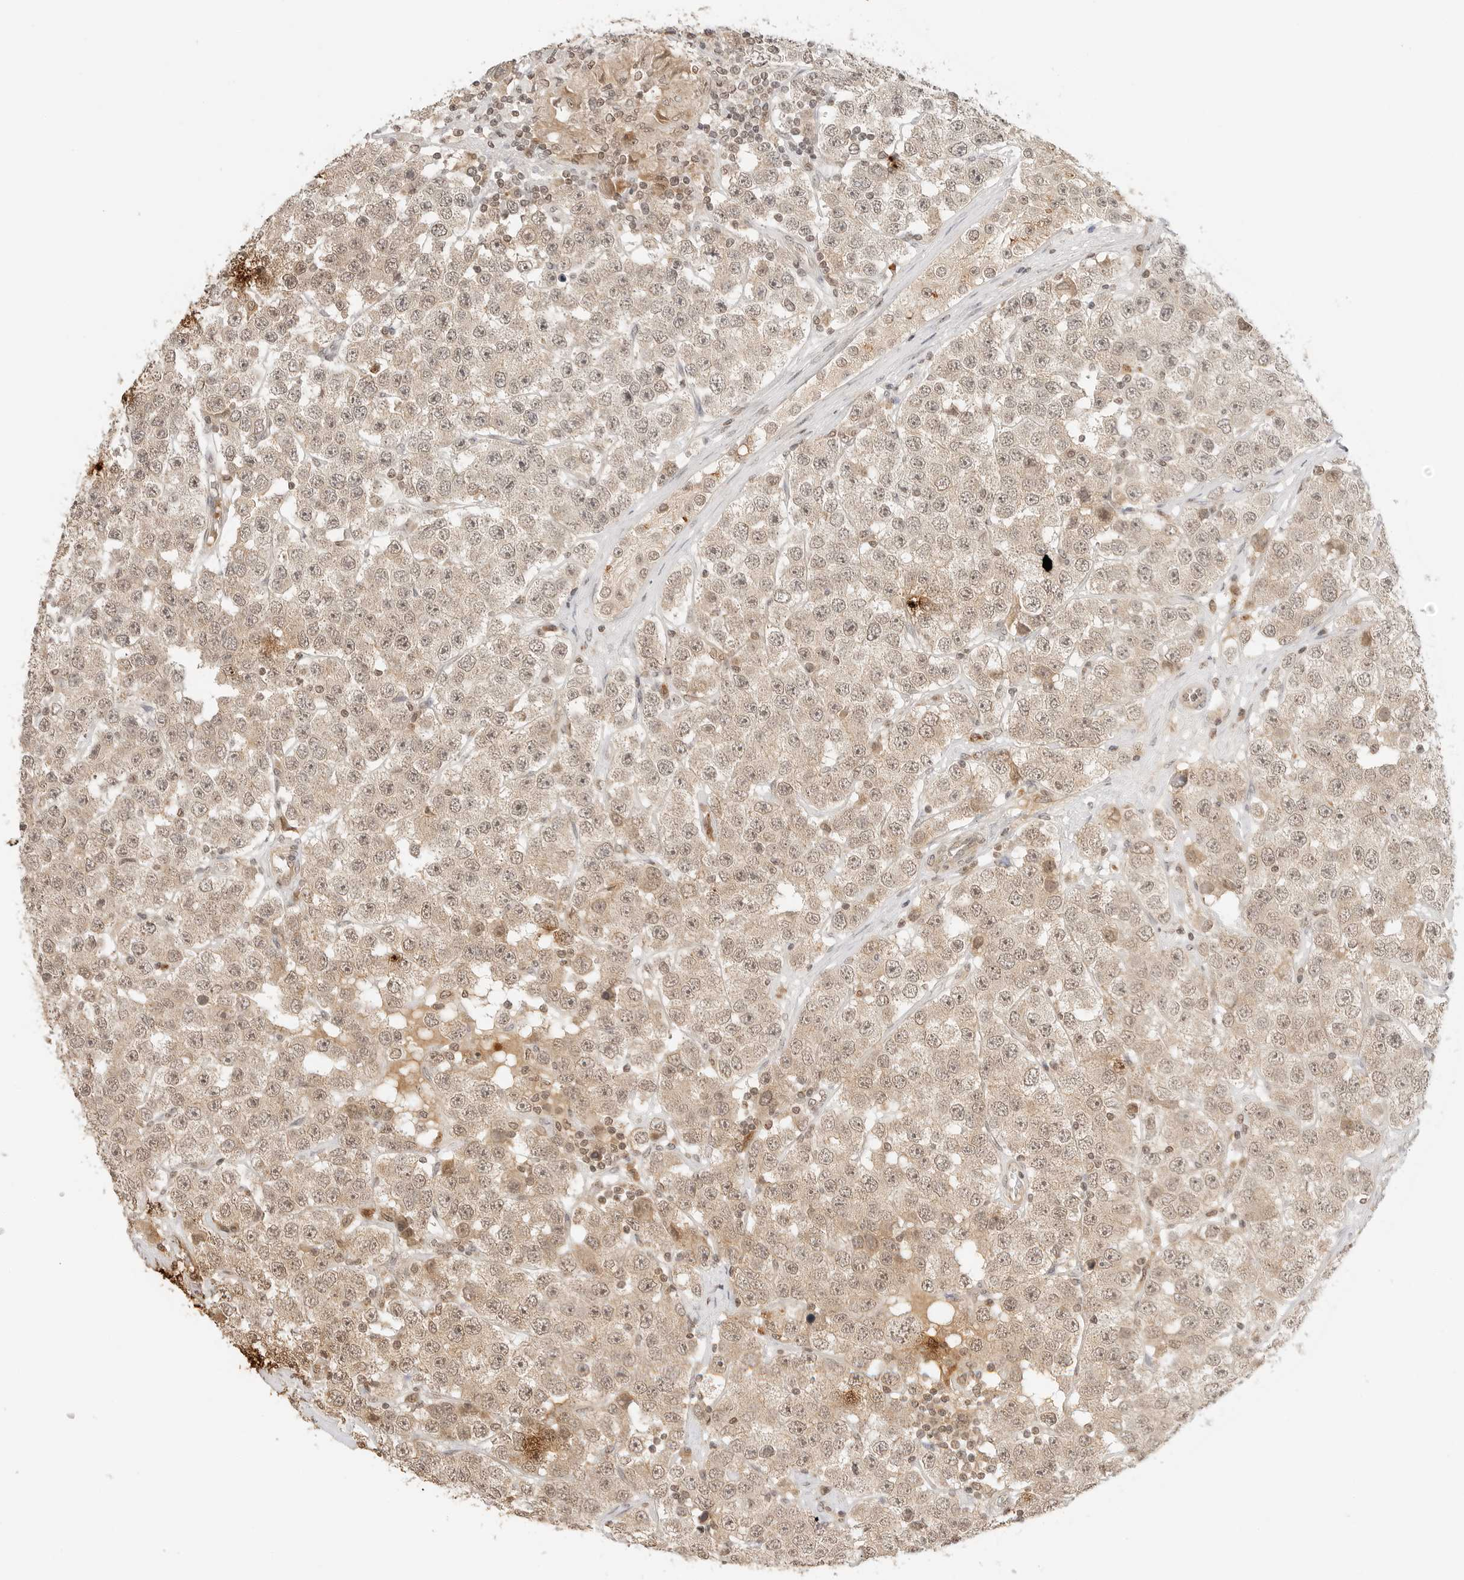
{"staining": {"intensity": "weak", "quantity": ">75%", "location": "cytoplasmic/membranous,nuclear"}, "tissue": "testis cancer", "cell_type": "Tumor cells", "image_type": "cancer", "snomed": [{"axis": "morphology", "description": "Seminoma, NOS"}, {"axis": "topography", "description": "Testis"}], "caption": "This image exhibits immunohistochemistry (IHC) staining of testis cancer (seminoma), with low weak cytoplasmic/membranous and nuclear staining in approximately >75% of tumor cells.", "gene": "GPR34", "patient": {"sex": "male", "age": 28}}